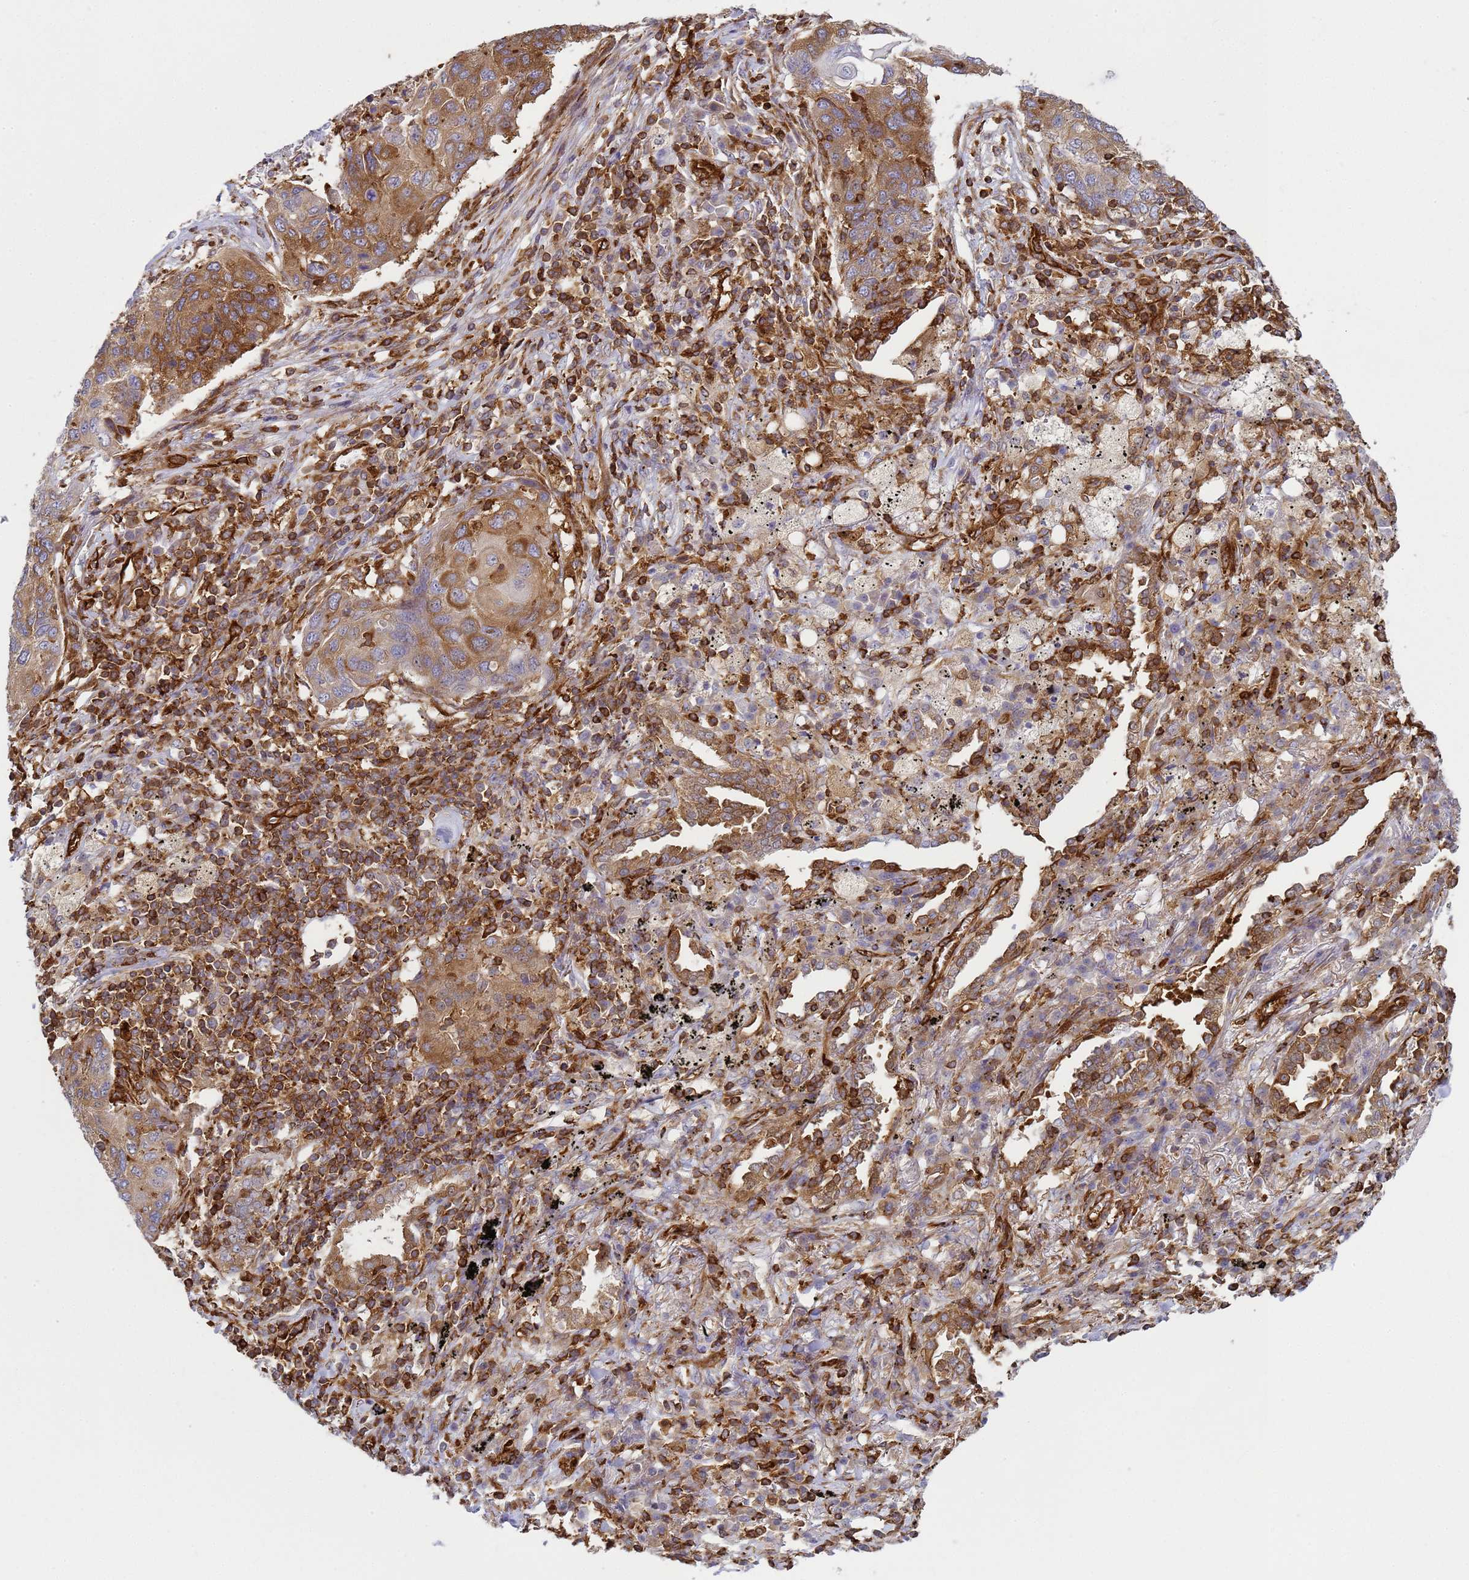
{"staining": {"intensity": "moderate", "quantity": ">75%", "location": "cytoplasmic/membranous"}, "tissue": "lung cancer", "cell_type": "Tumor cells", "image_type": "cancer", "snomed": [{"axis": "morphology", "description": "Squamous cell carcinoma, NOS"}, {"axis": "topography", "description": "Lung"}], "caption": "High-magnification brightfield microscopy of lung cancer stained with DAB (3,3'-diaminobenzidine) (brown) and counterstained with hematoxylin (blue). tumor cells exhibit moderate cytoplasmic/membranous staining is appreciated in about>75% of cells.", "gene": "ZBTB8OS", "patient": {"sex": "female", "age": 63}}